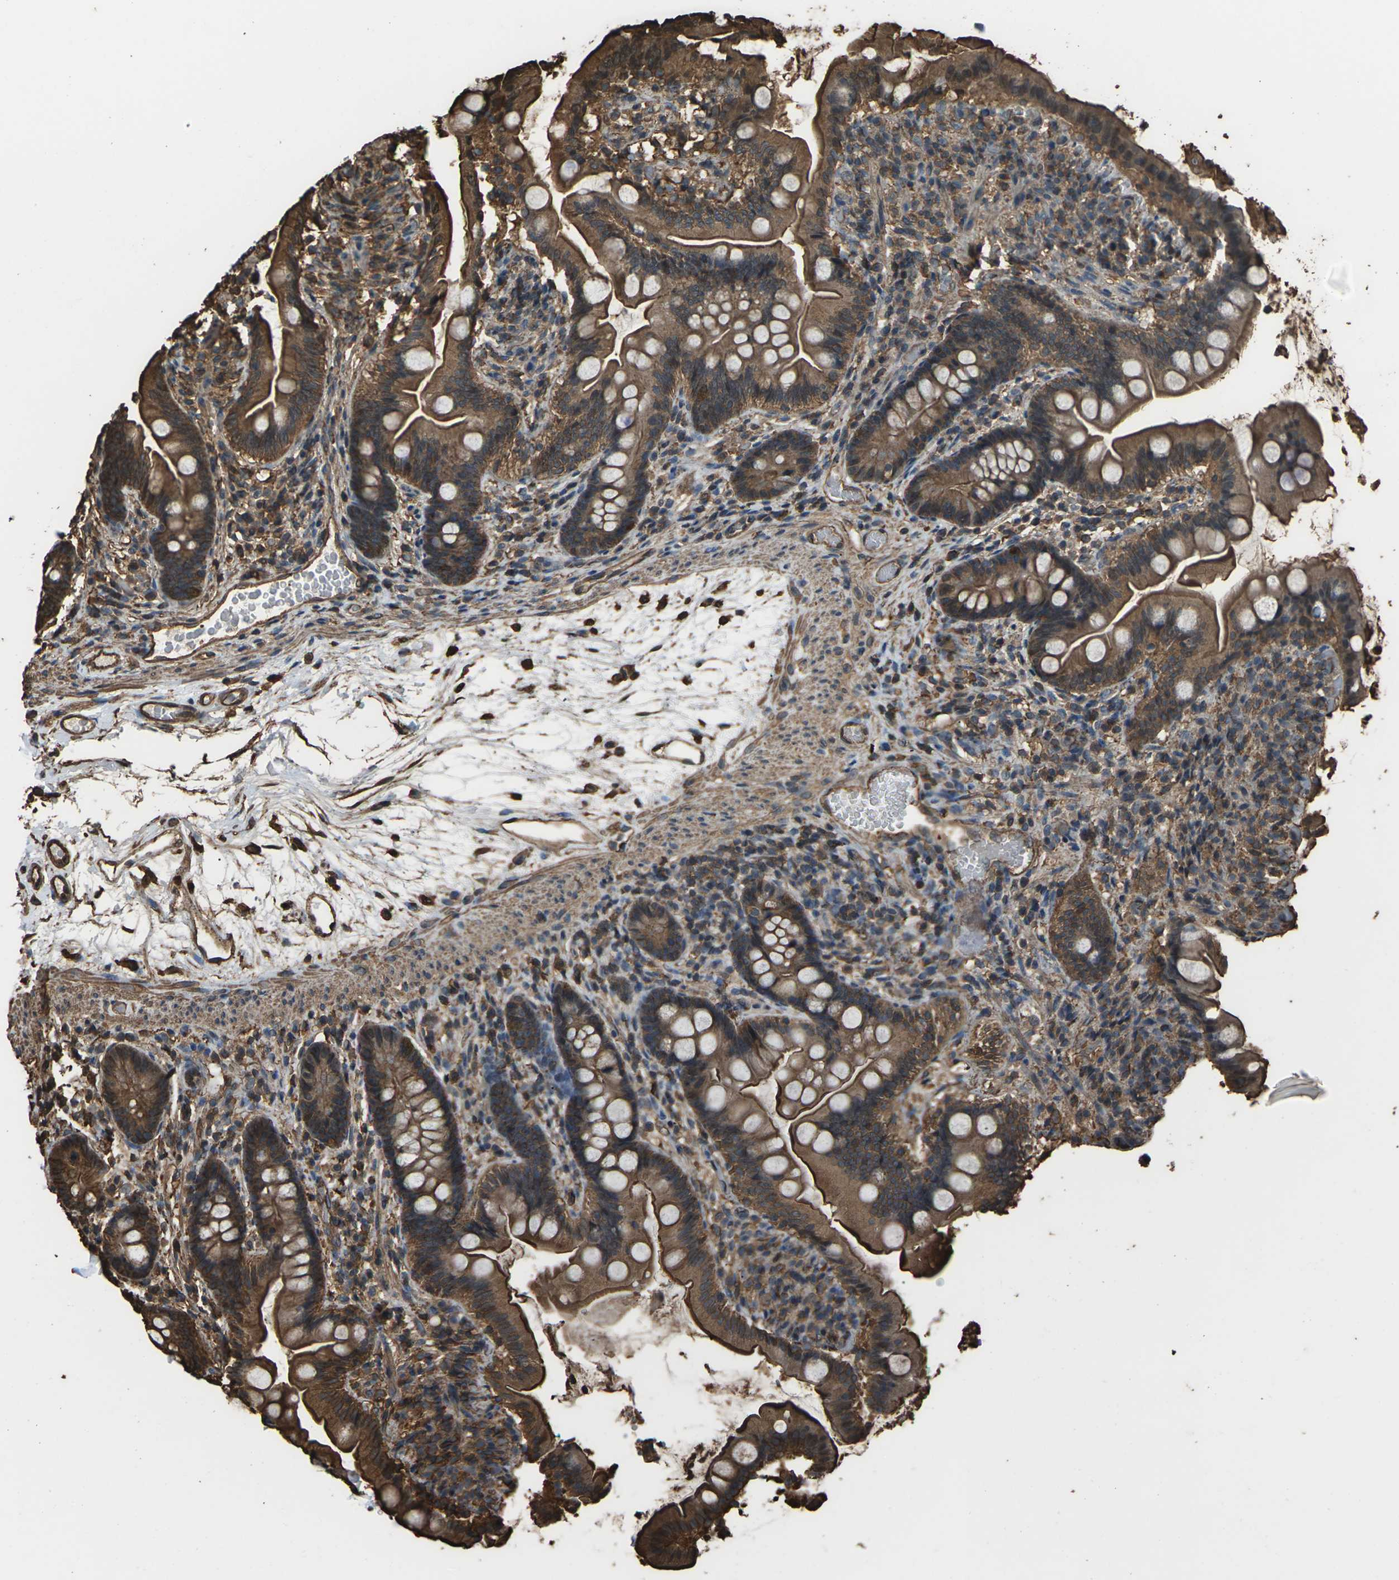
{"staining": {"intensity": "strong", "quantity": ">75%", "location": "cytoplasmic/membranous"}, "tissue": "small intestine", "cell_type": "Glandular cells", "image_type": "normal", "snomed": [{"axis": "morphology", "description": "Normal tissue, NOS"}, {"axis": "topography", "description": "Small intestine"}], "caption": "The immunohistochemical stain labels strong cytoplasmic/membranous staining in glandular cells of normal small intestine. (Stains: DAB in brown, nuclei in blue, Microscopy: brightfield microscopy at high magnification).", "gene": "DHPS", "patient": {"sex": "female", "age": 56}}